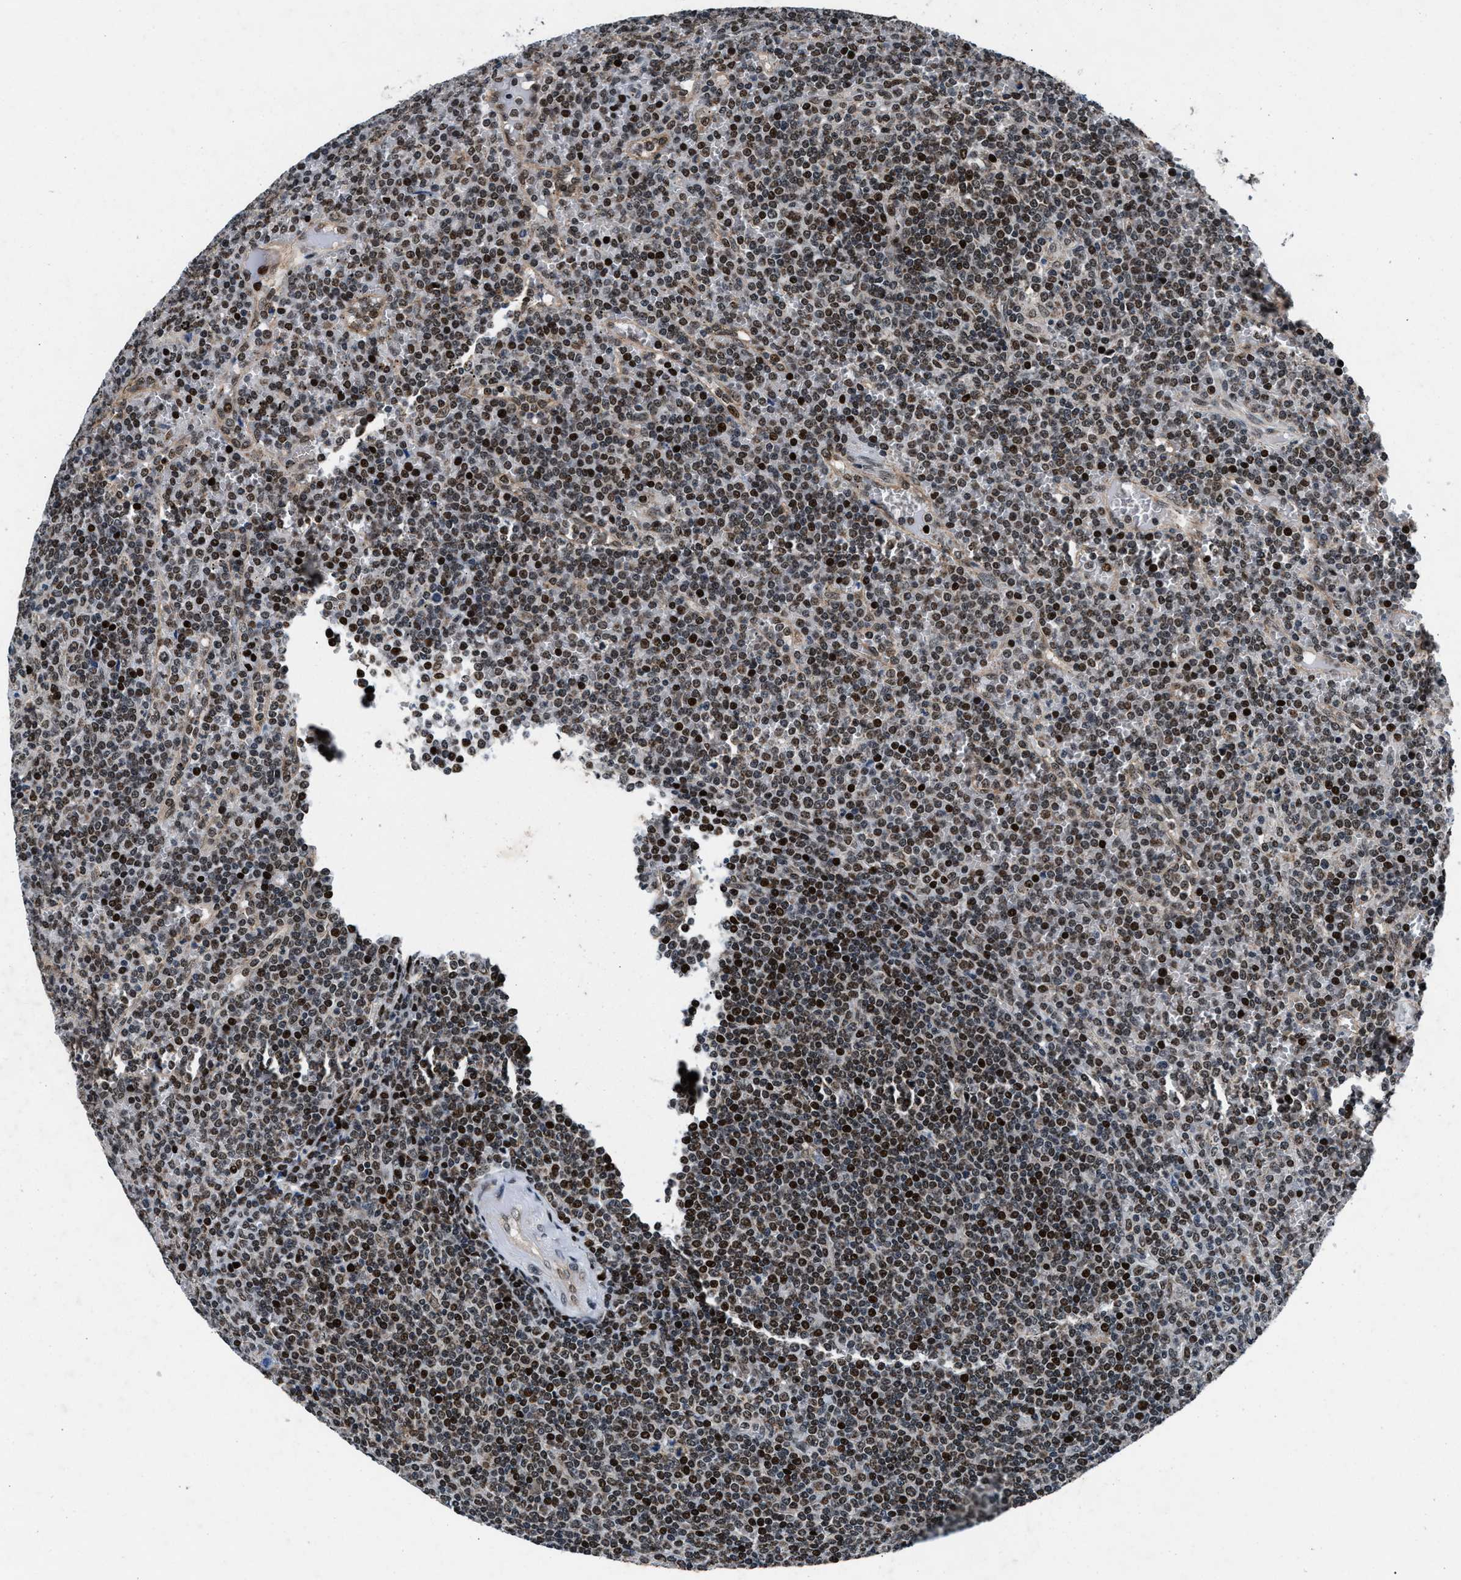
{"staining": {"intensity": "strong", "quantity": "25%-75%", "location": "nuclear"}, "tissue": "lymphoma", "cell_type": "Tumor cells", "image_type": "cancer", "snomed": [{"axis": "morphology", "description": "Malignant lymphoma, non-Hodgkin's type, Low grade"}, {"axis": "topography", "description": "Spleen"}], "caption": "Protein staining of low-grade malignant lymphoma, non-Hodgkin's type tissue exhibits strong nuclear staining in approximately 25%-75% of tumor cells.", "gene": "PRRC2B", "patient": {"sex": "female", "age": 19}}